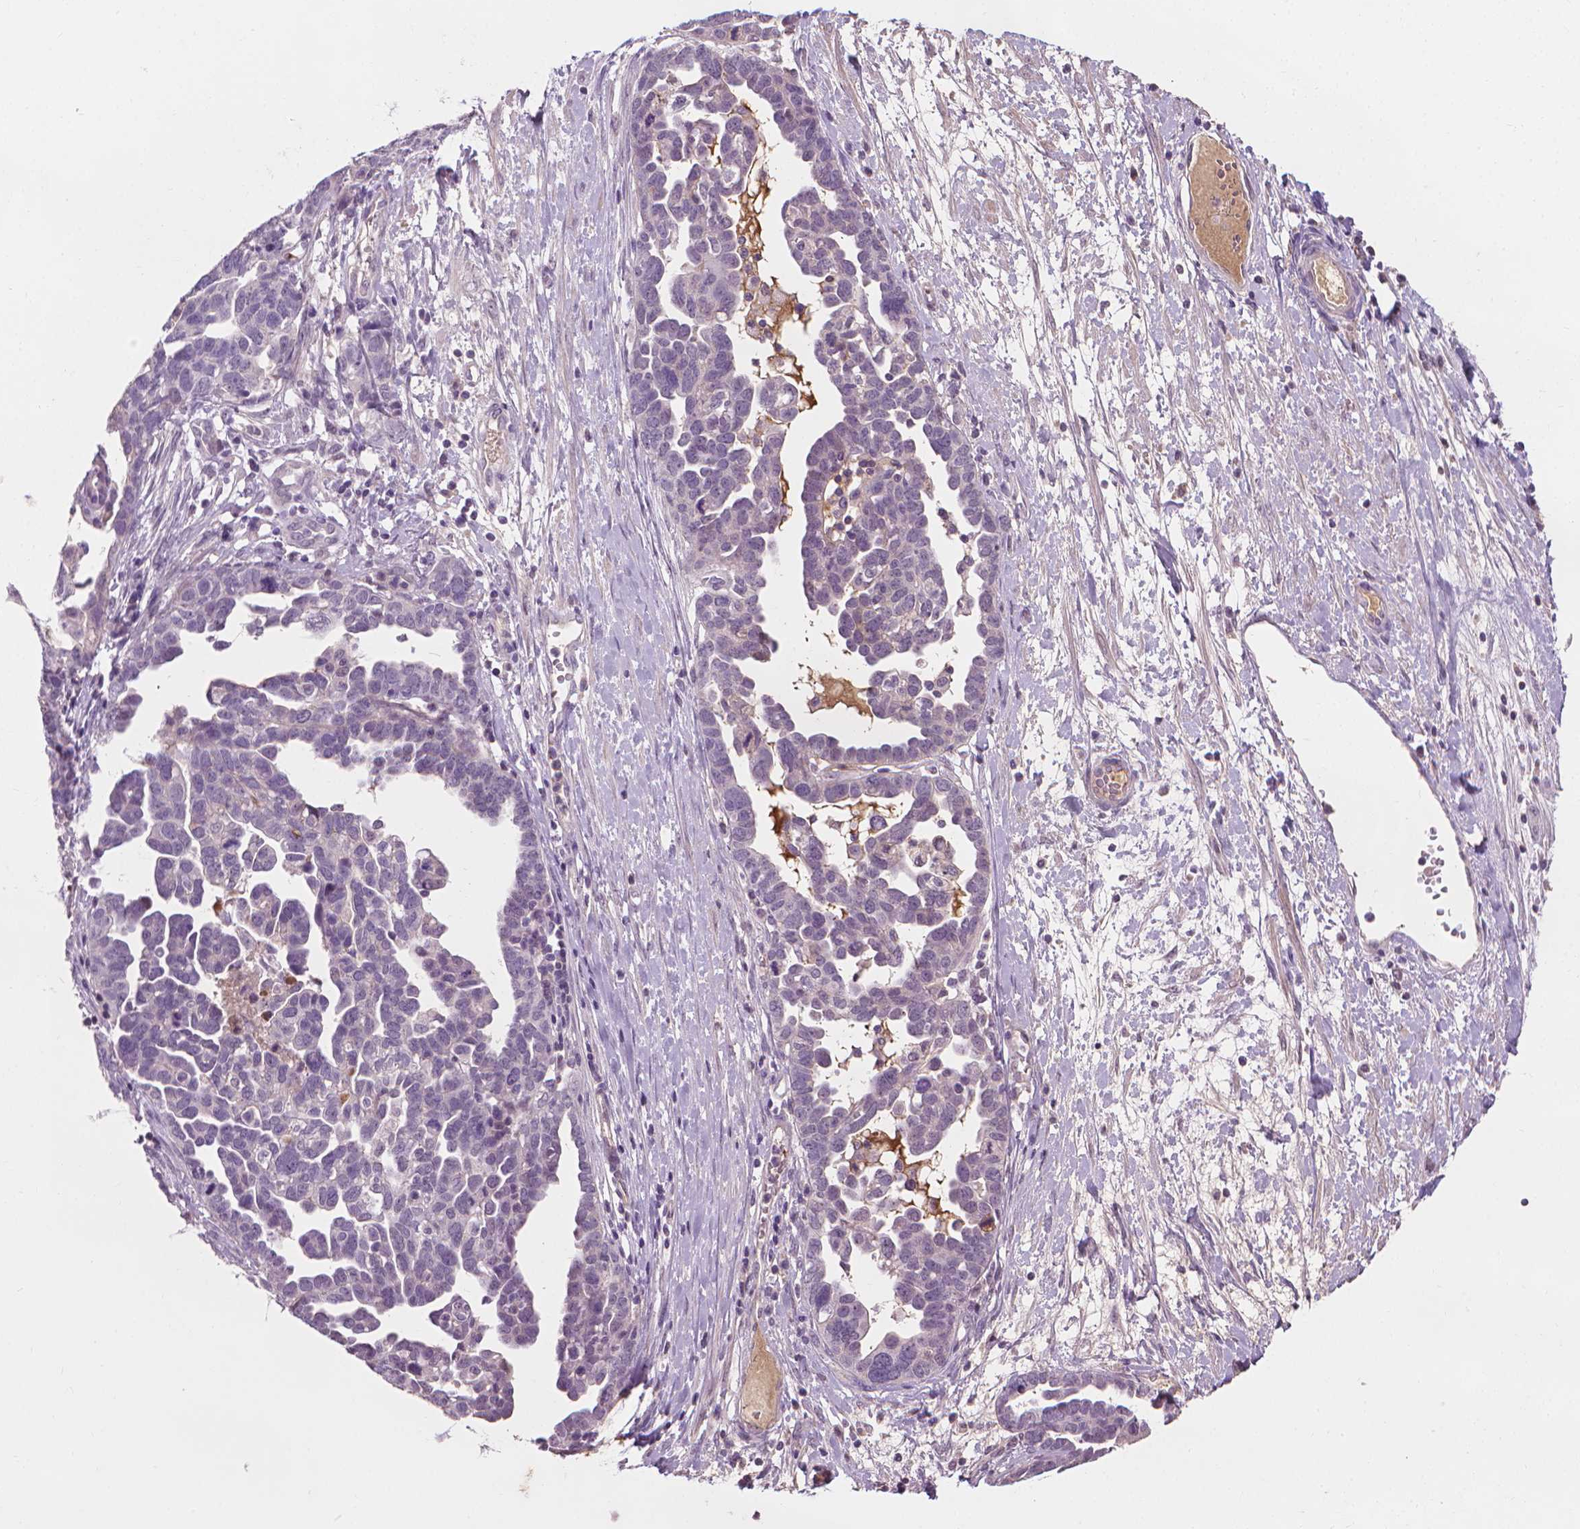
{"staining": {"intensity": "negative", "quantity": "none", "location": "none"}, "tissue": "ovarian cancer", "cell_type": "Tumor cells", "image_type": "cancer", "snomed": [{"axis": "morphology", "description": "Cystadenocarcinoma, serous, NOS"}, {"axis": "topography", "description": "Ovary"}], "caption": "Photomicrograph shows no protein positivity in tumor cells of ovarian cancer tissue. (Brightfield microscopy of DAB (3,3'-diaminobenzidine) immunohistochemistry at high magnification).", "gene": "SAXO2", "patient": {"sex": "female", "age": 54}}